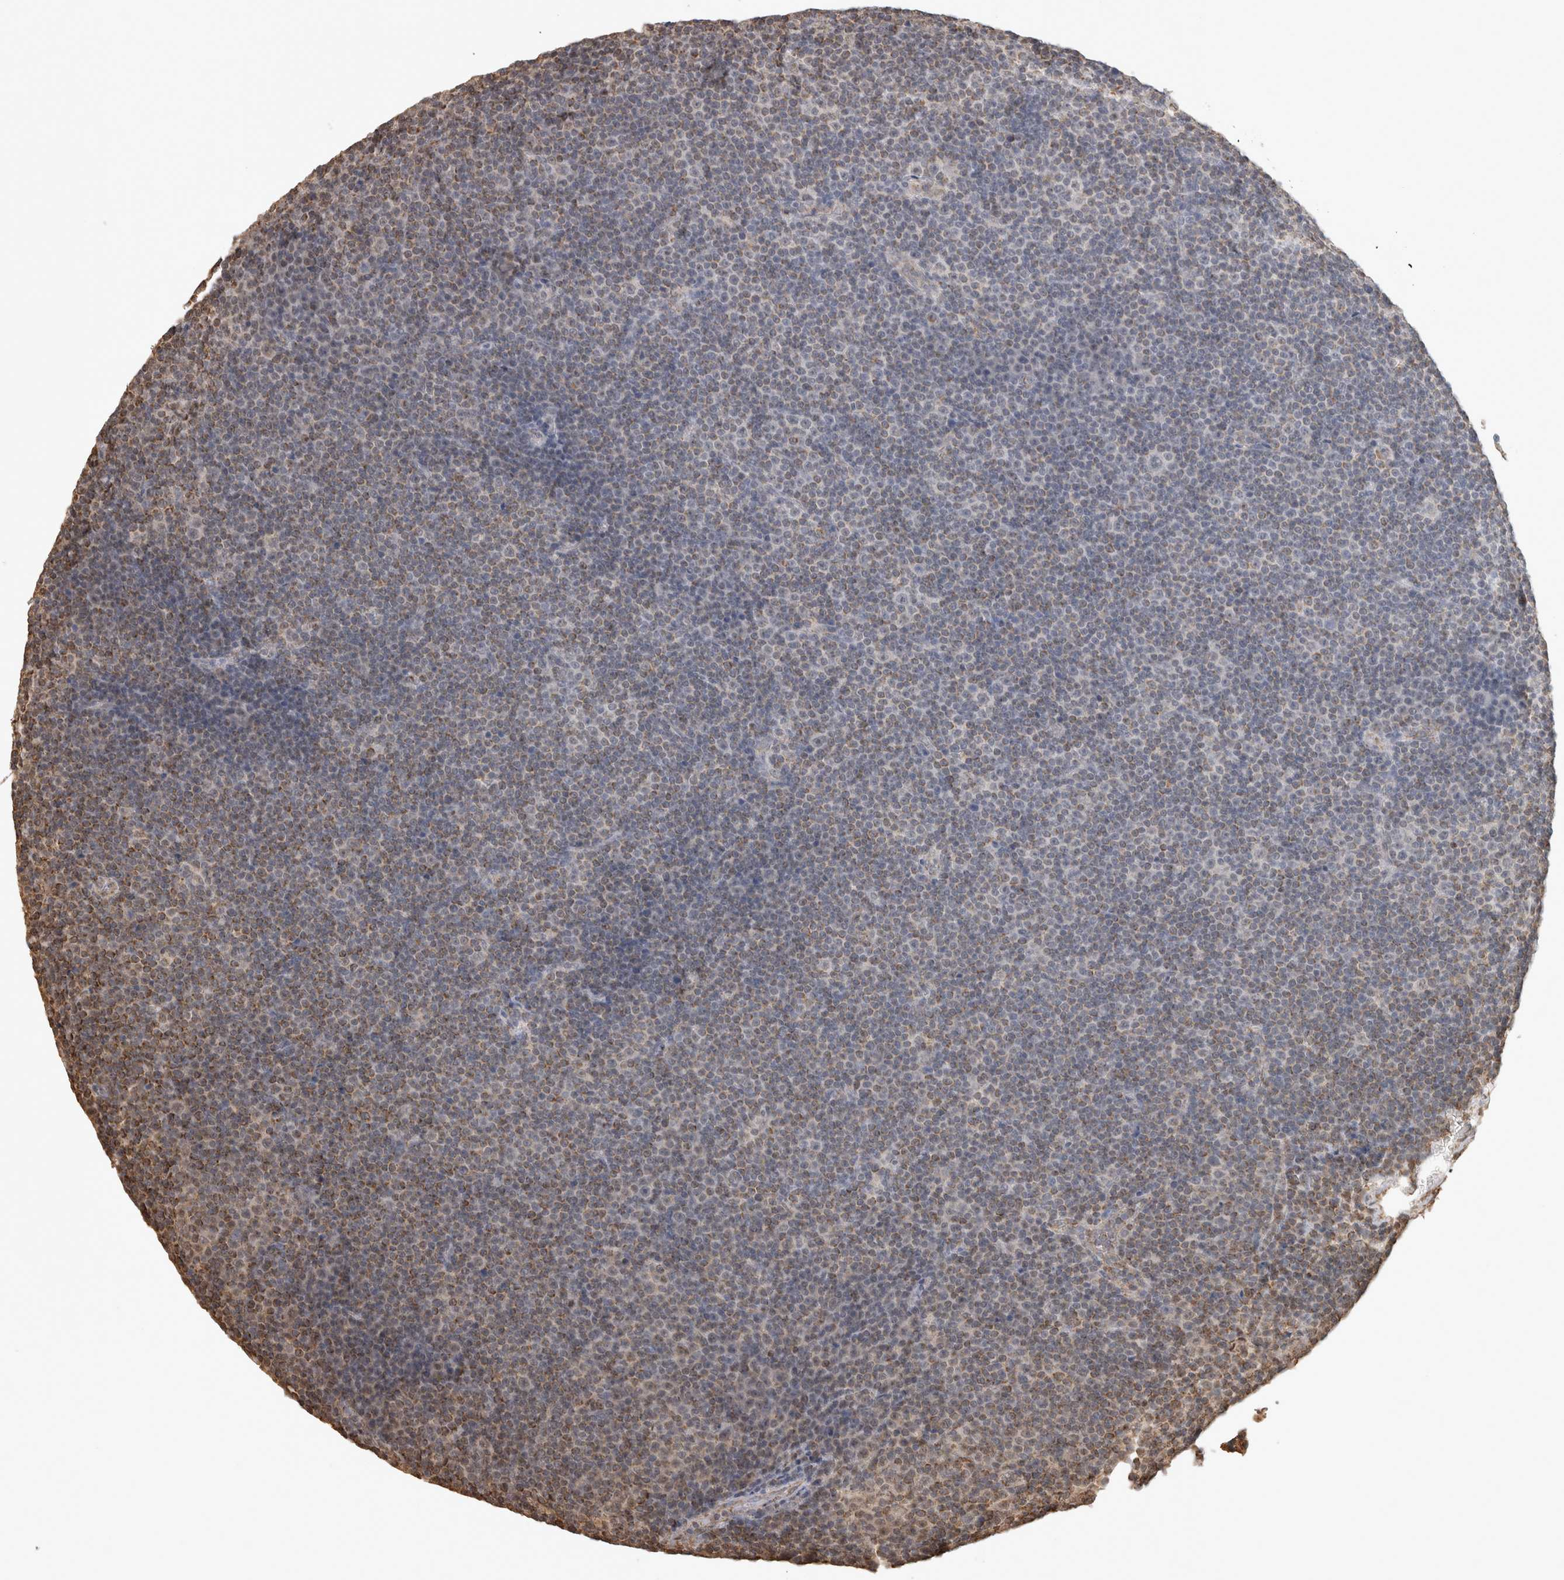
{"staining": {"intensity": "weak", "quantity": "<25%", "location": "cytoplasmic/membranous"}, "tissue": "lymphoma", "cell_type": "Tumor cells", "image_type": "cancer", "snomed": [{"axis": "morphology", "description": "Malignant lymphoma, non-Hodgkin's type, Low grade"}, {"axis": "topography", "description": "Lymph node"}], "caption": "DAB (3,3'-diaminobenzidine) immunohistochemical staining of malignant lymphoma, non-Hodgkin's type (low-grade) reveals no significant expression in tumor cells.", "gene": "BNIP3L", "patient": {"sex": "female", "age": 67}}